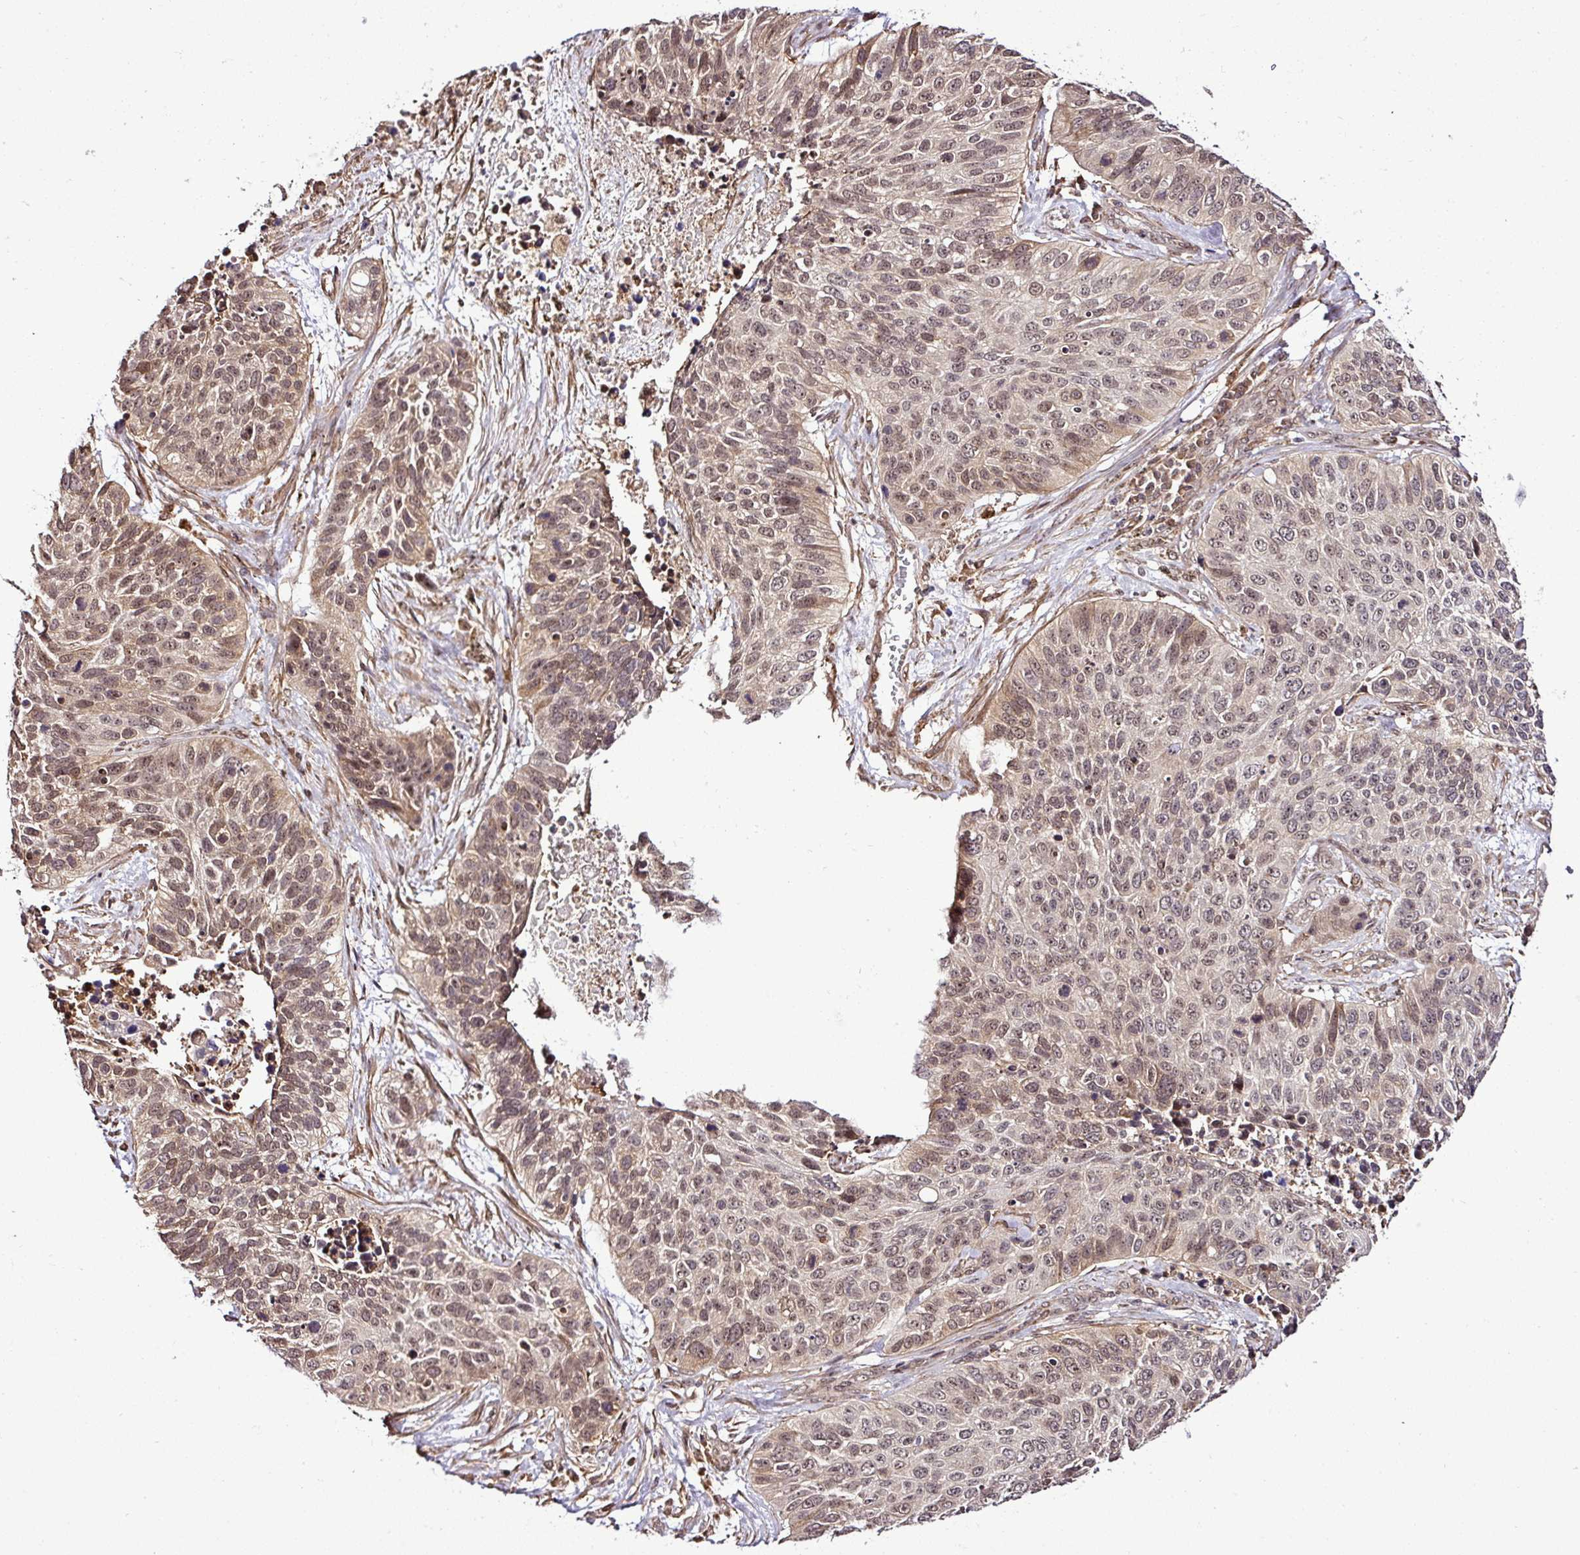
{"staining": {"intensity": "moderate", "quantity": ">75%", "location": "cytoplasmic/membranous,nuclear"}, "tissue": "lung cancer", "cell_type": "Tumor cells", "image_type": "cancer", "snomed": [{"axis": "morphology", "description": "Squamous cell carcinoma, NOS"}, {"axis": "topography", "description": "Lung"}], "caption": "Brown immunohistochemical staining in human lung squamous cell carcinoma demonstrates moderate cytoplasmic/membranous and nuclear staining in approximately >75% of tumor cells. Immunohistochemistry stains the protein in brown and the nuclei are stained blue.", "gene": "FAM153A", "patient": {"sex": "male", "age": 62}}